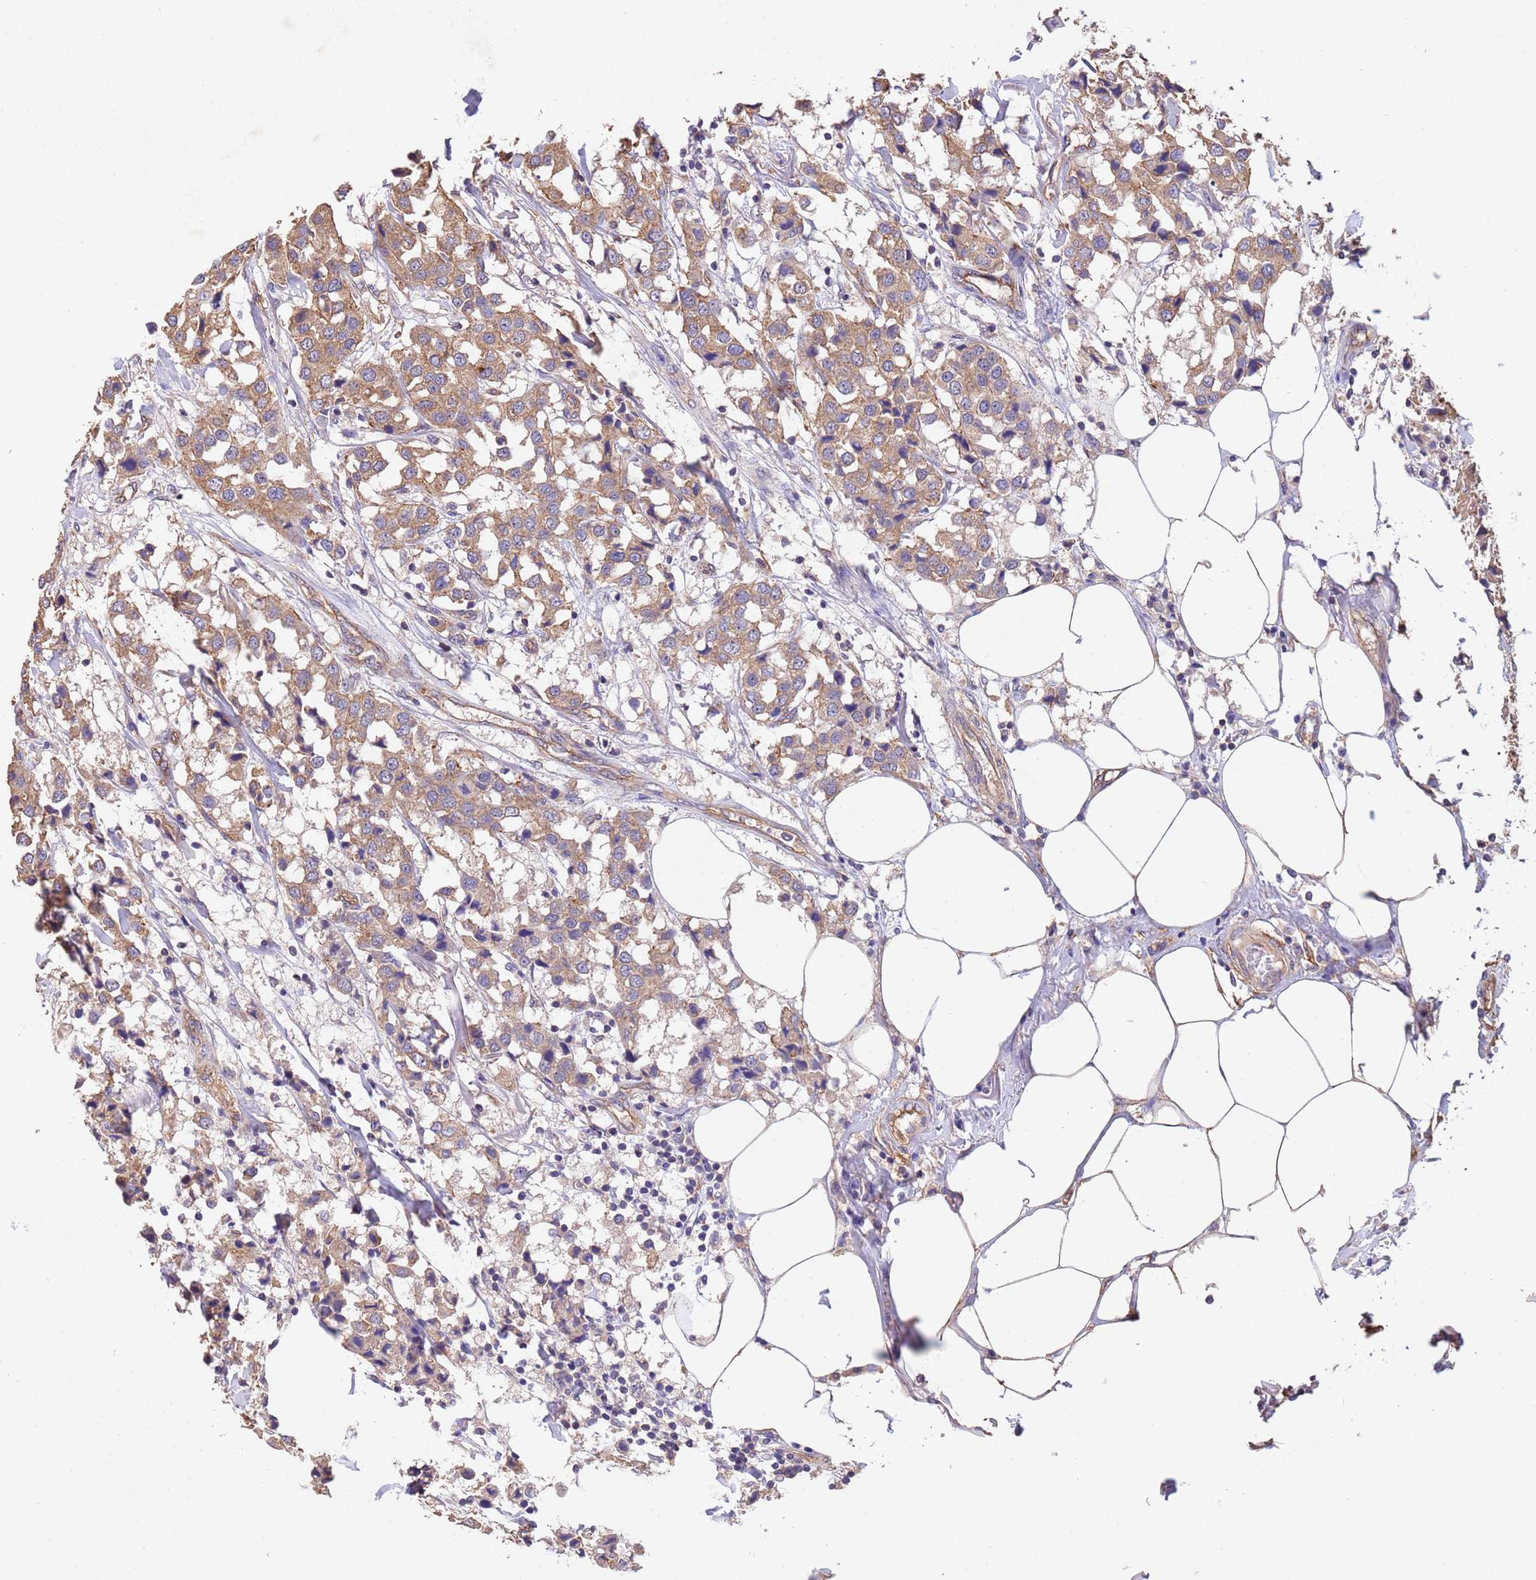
{"staining": {"intensity": "moderate", "quantity": ">75%", "location": "cytoplasmic/membranous"}, "tissue": "breast cancer", "cell_type": "Tumor cells", "image_type": "cancer", "snomed": [{"axis": "morphology", "description": "Duct carcinoma"}, {"axis": "topography", "description": "Breast"}], "caption": "This is an image of IHC staining of infiltrating ductal carcinoma (breast), which shows moderate positivity in the cytoplasmic/membranous of tumor cells.", "gene": "MTX3", "patient": {"sex": "female", "age": 80}}